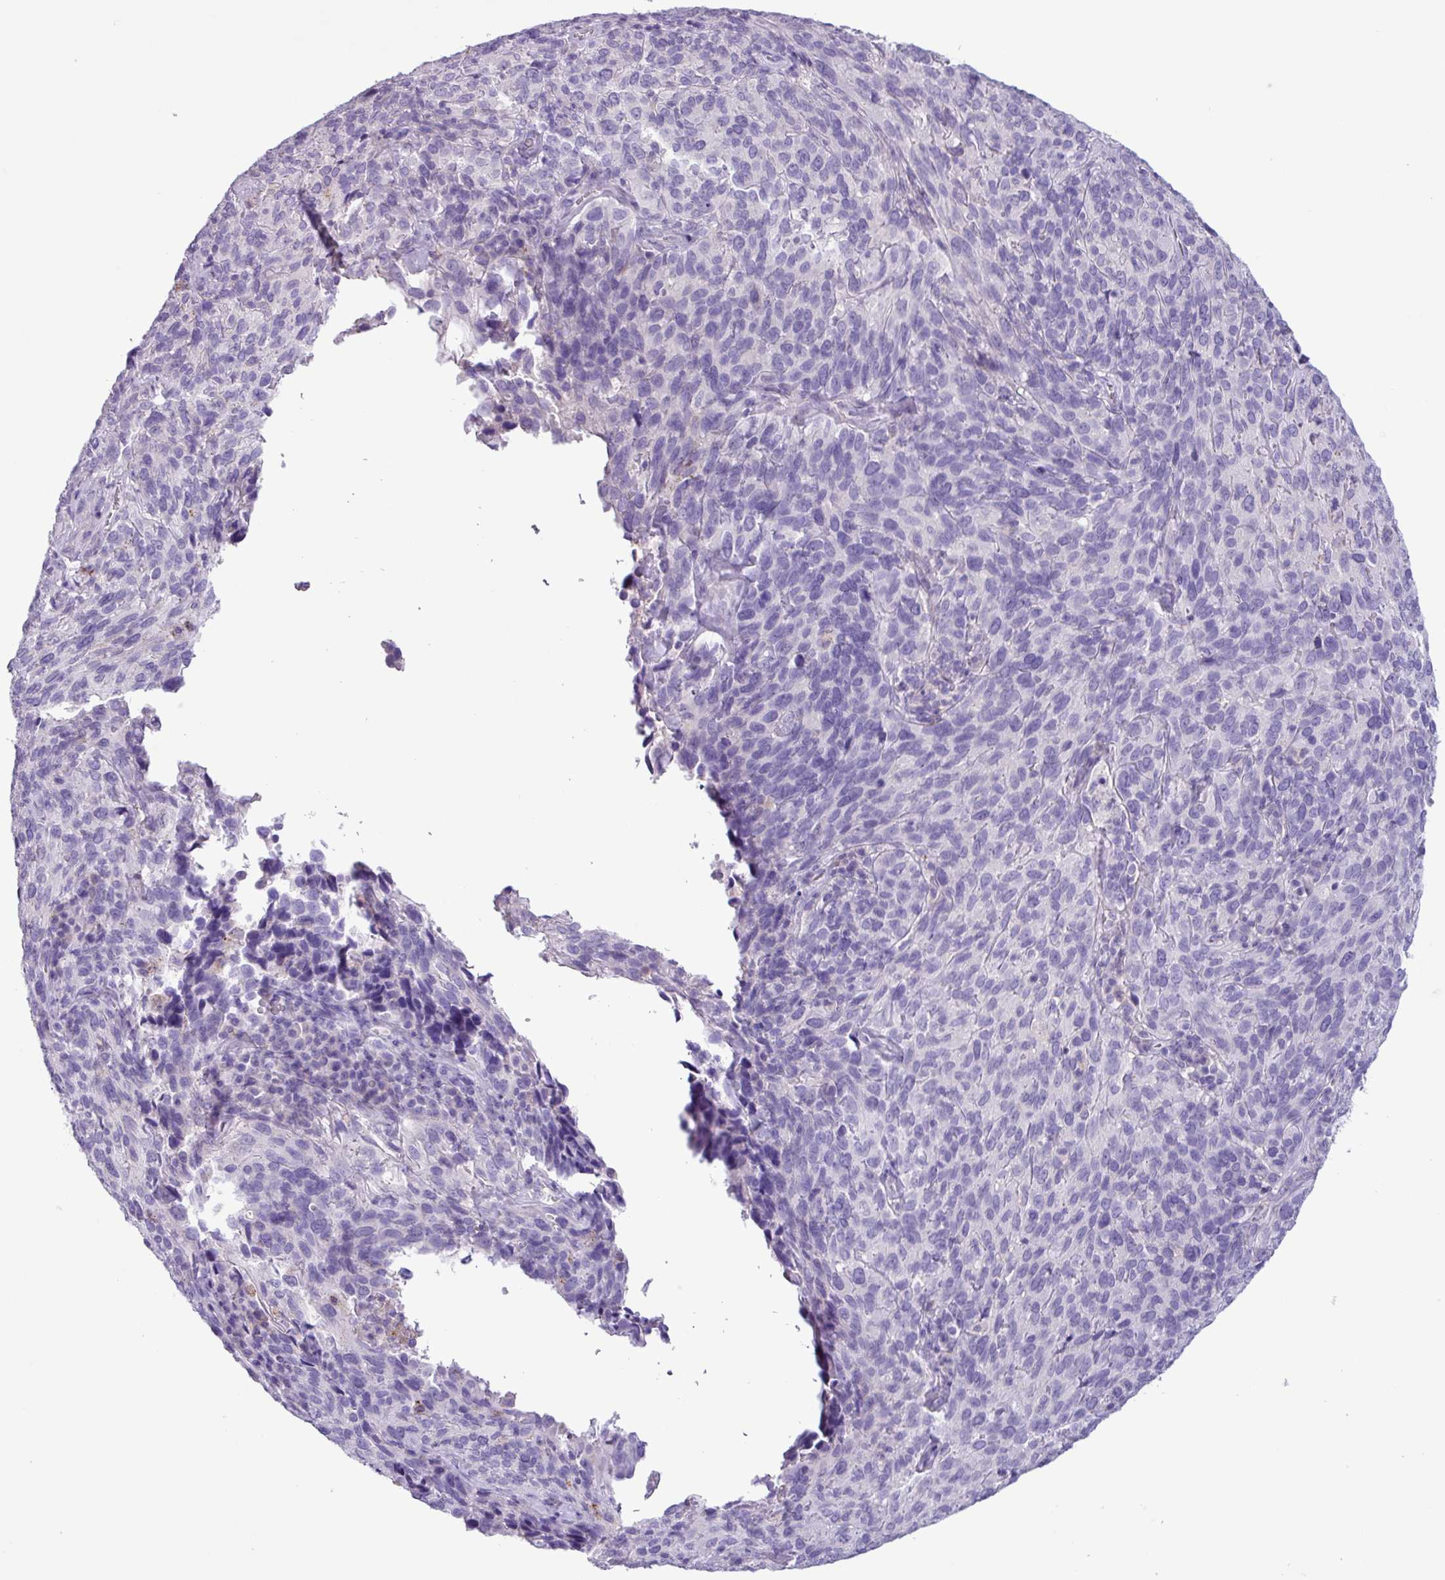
{"staining": {"intensity": "negative", "quantity": "none", "location": "none"}, "tissue": "cervical cancer", "cell_type": "Tumor cells", "image_type": "cancer", "snomed": [{"axis": "morphology", "description": "Squamous cell carcinoma, NOS"}, {"axis": "topography", "description": "Cervix"}], "caption": "This is an IHC image of human cervical cancer (squamous cell carcinoma). There is no positivity in tumor cells.", "gene": "CYSTM1", "patient": {"sex": "female", "age": 51}}